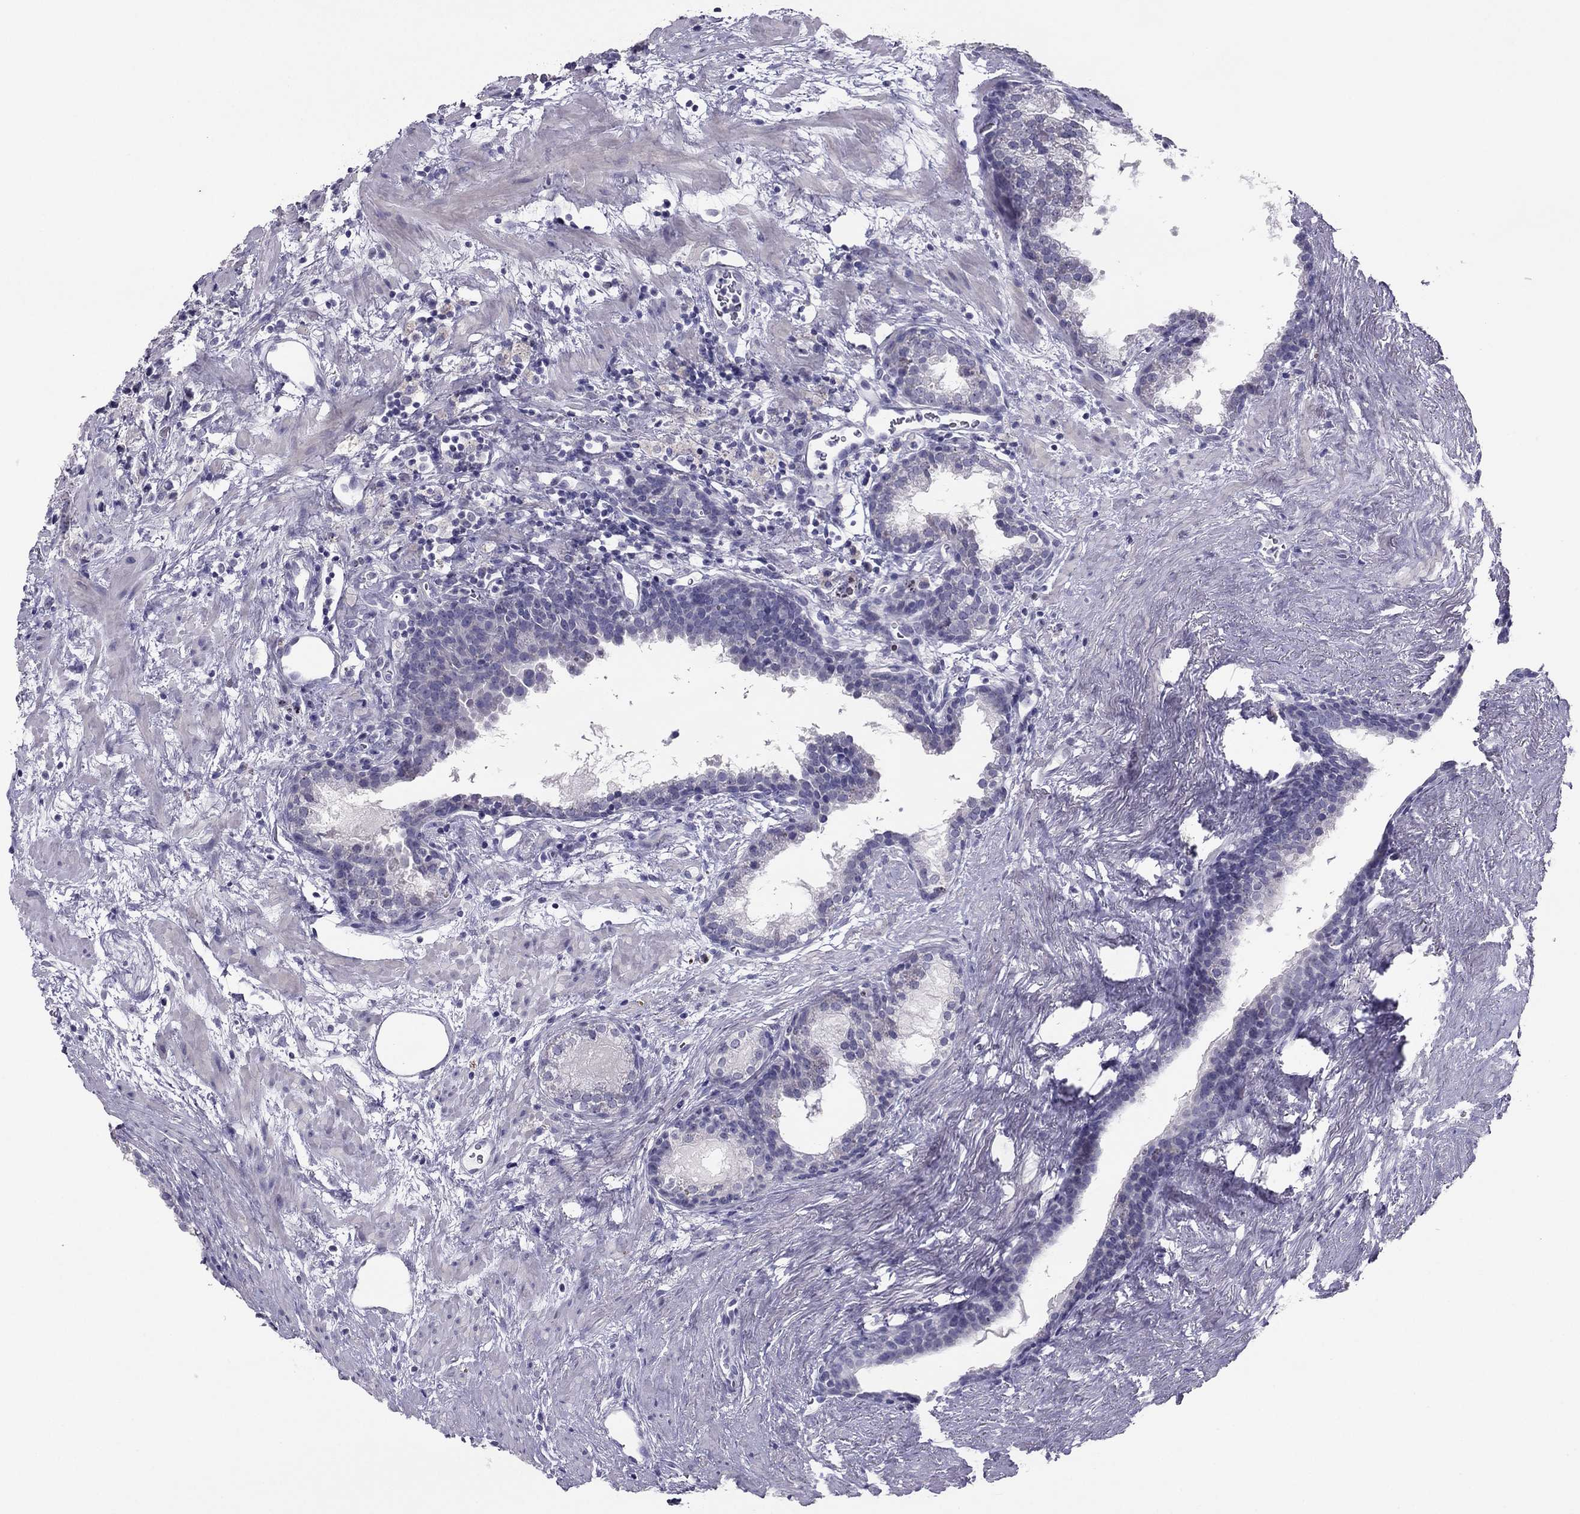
{"staining": {"intensity": "negative", "quantity": "none", "location": "none"}, "tissue": "prostate cancer", "cell_type": "Tumor cells", "image_type": "cancer", "snomed": [{"axis": "morphology", "description": "Adenocarcinoma, NOS"}, {"axis": "topography", "description": "Prostate and seminal vesicle, NOS"}], "caption": "DAB immunohistochemical staining of human prostate cancer (adenocarcinoma) exhibits no significant expression in tumor cells.", "gene": "RGS8", "patient": {"sex": "male", "age": 63}}